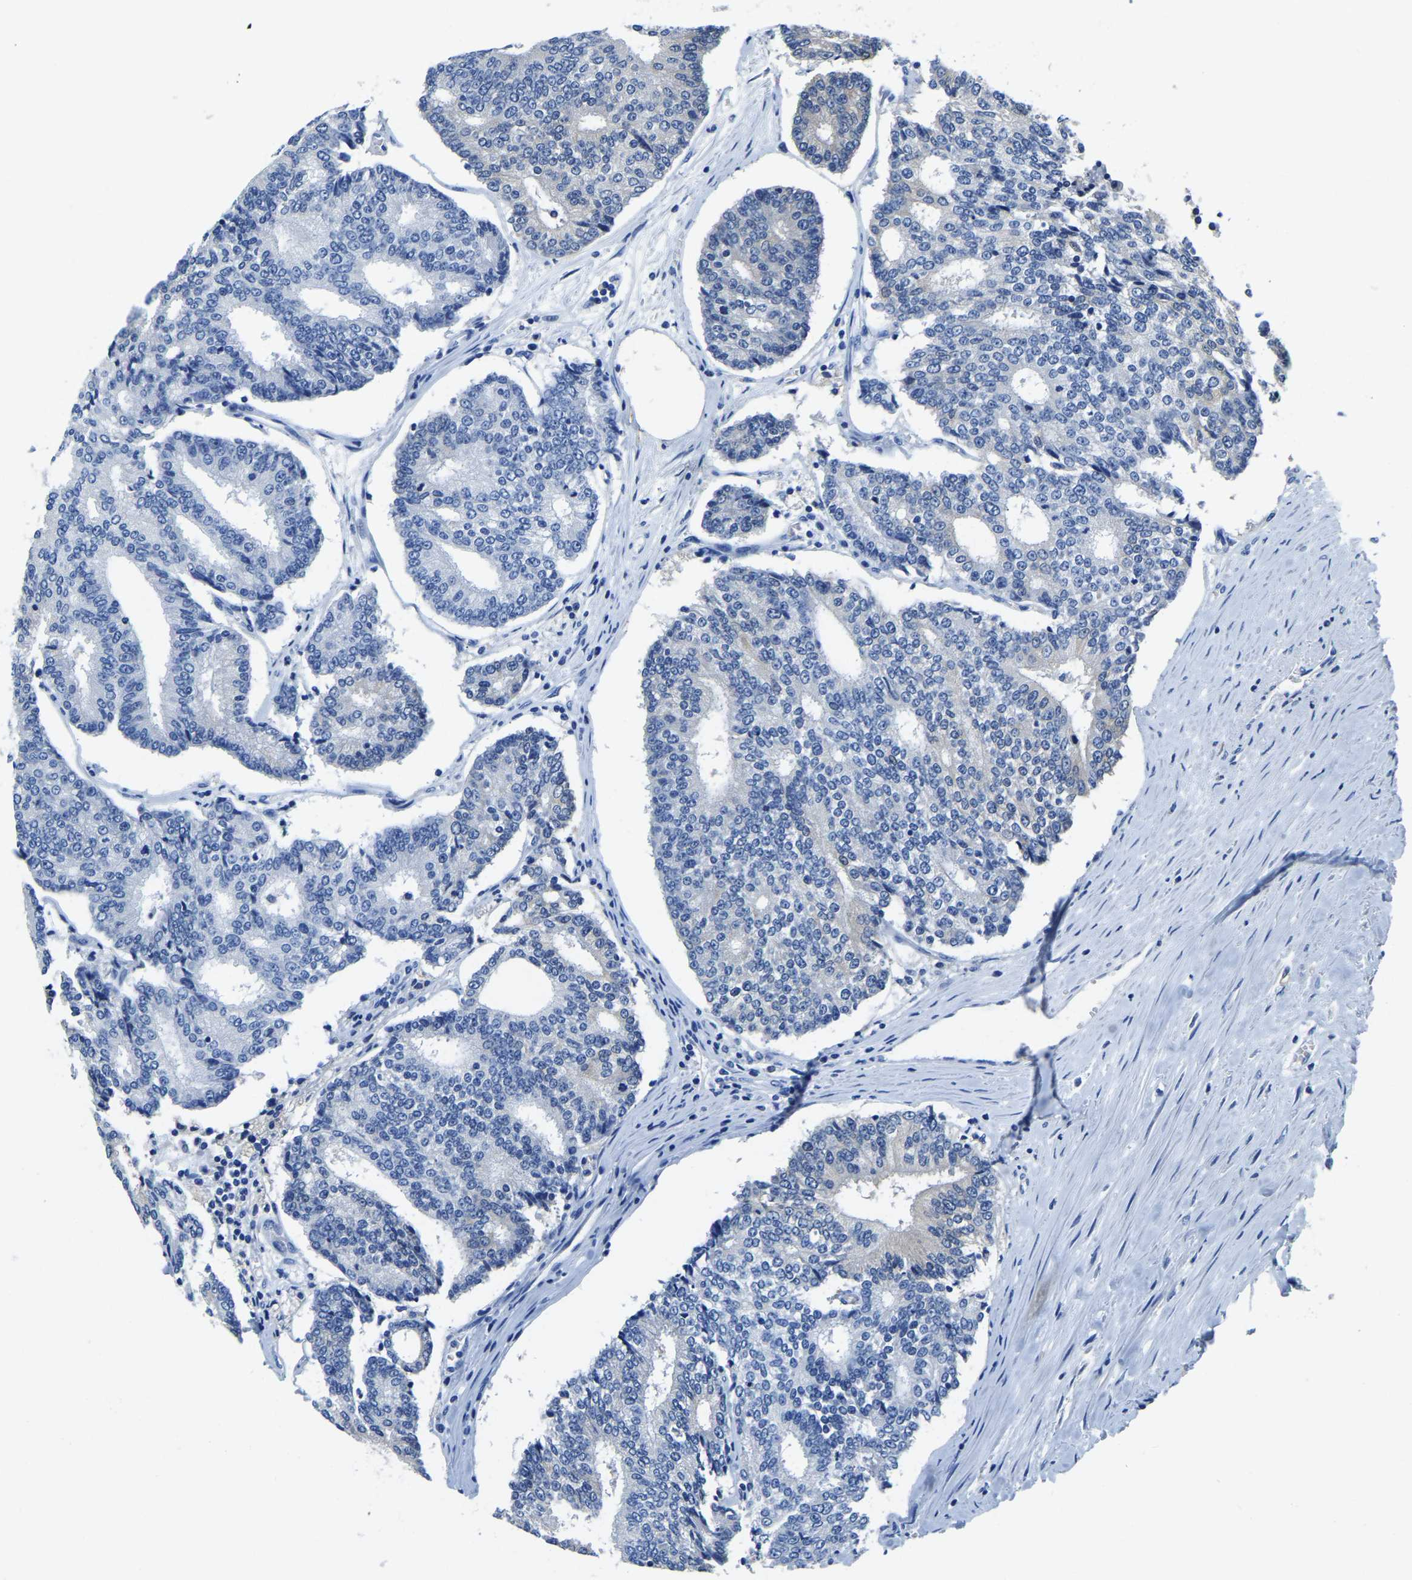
{"staining": {"intensity": "negative", "quantity": "none", "location": "none"}, "tissue": "prostate cancer", "cell_type": "Tumor cells", "image_type": "cancer", "snomed": [{"axis": "morphology", "description": "Adenocarcinoma, High grade"}, {"axis": "topography", "description": "Prostate"}], "caption": "High power microscopy micrograph of an immunohistochemistry (IHC) image of prostate cancer (adenocarcinoma (high-grade)), revealing no significant expression in tumor cells. (DAB (3,3'-diaminobenzidine) immunohistochemistry (IHC) with hematoxylin counter stain).", "gene": "ZDHHC13", "patient": {"sex": "male", "age": 55}}